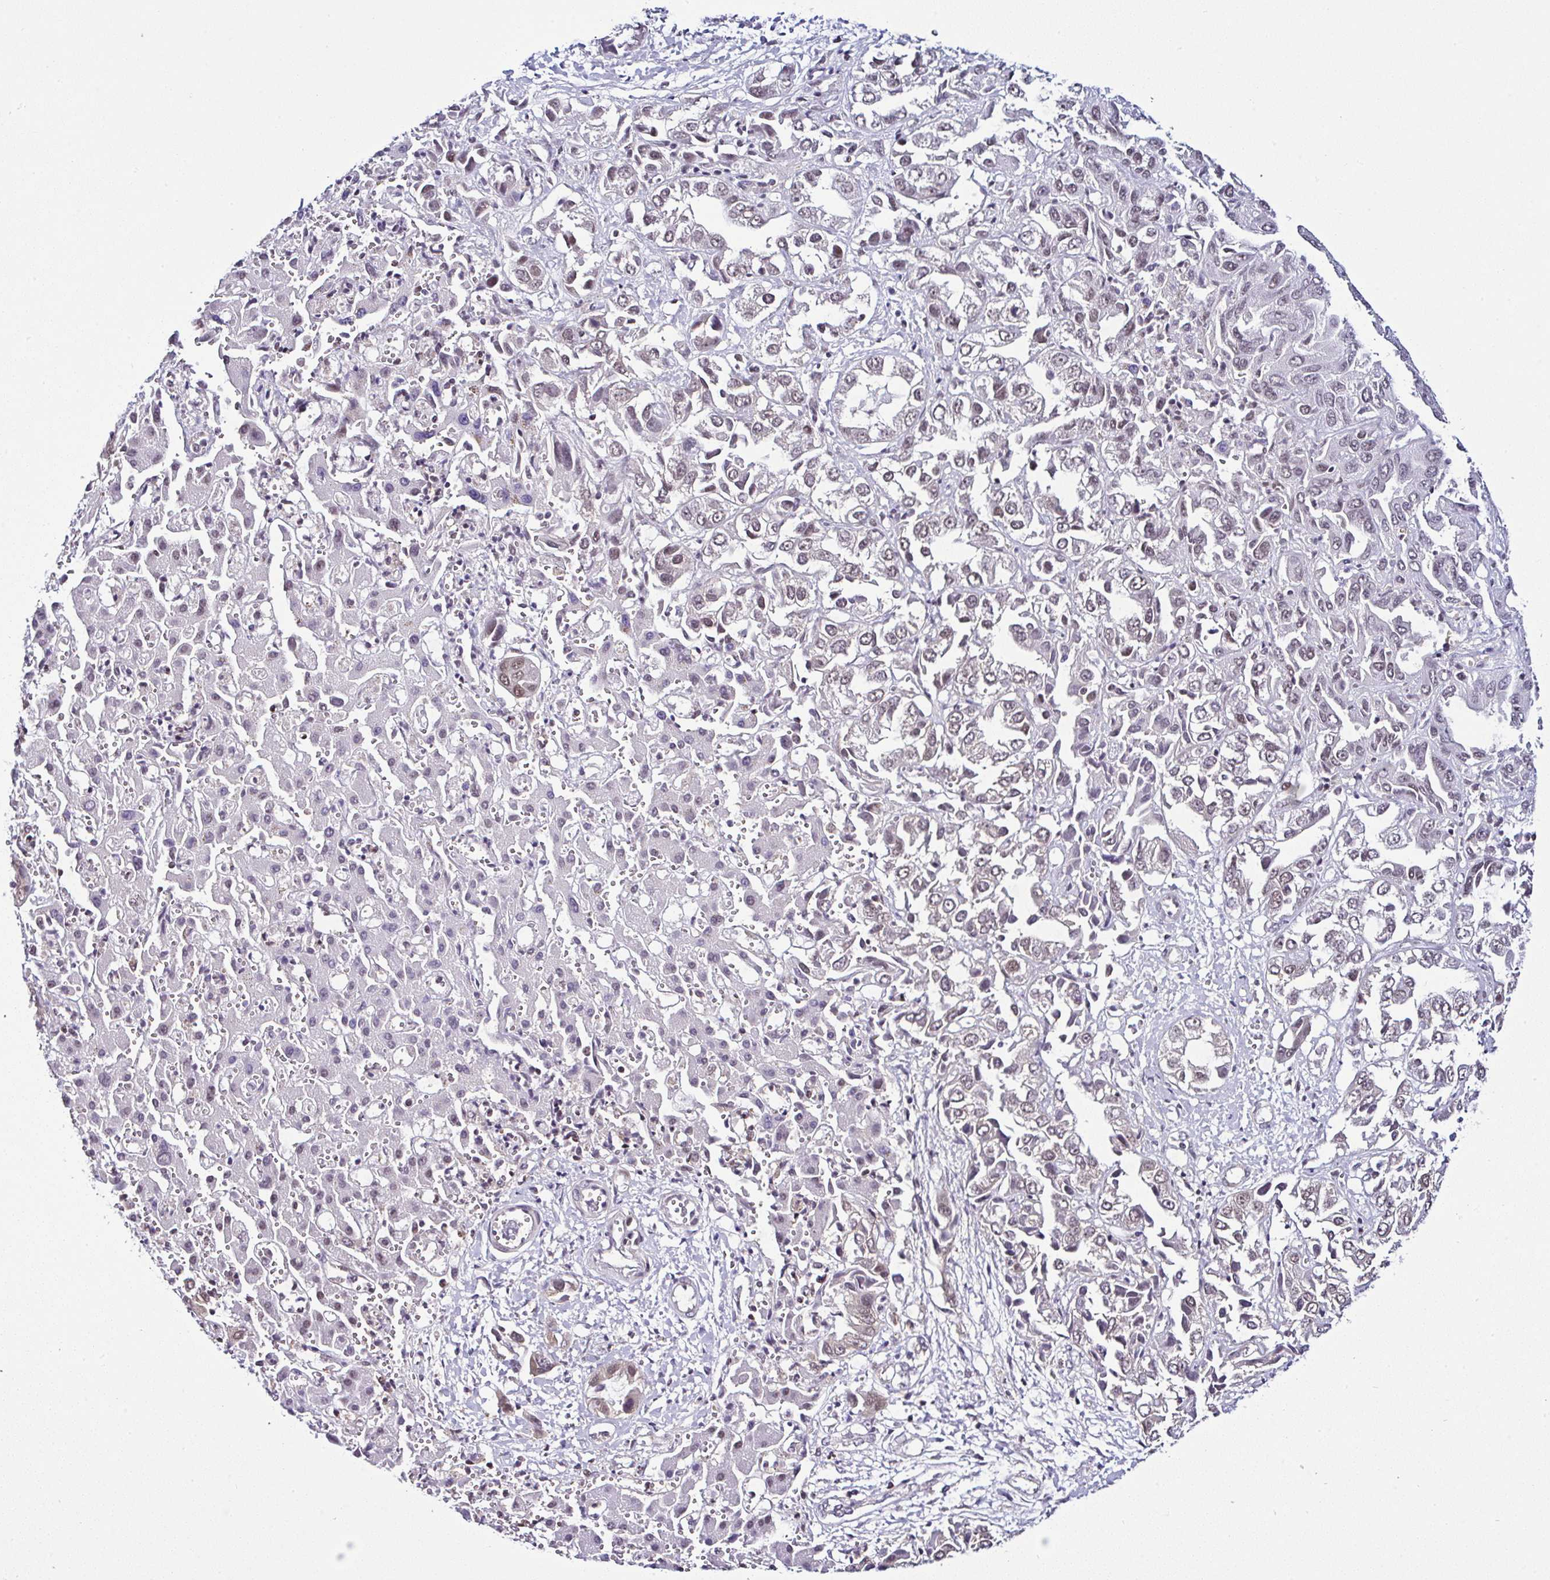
{"staining": {"intensity": "weak", "quantity": ">75%", "location": "nuclear"}, "tissue": "liver cancer", "cell_type": "Tumor cells", "image_type": "cancer", "snomed": [{"axis": "morphology", "description": "Cholangiocarcinoma"}, {"axis": "topography", "description": "Liver"}], "caption": "Liver cholangiocarcinoma was stained to show a protein in brown. There is low levels of weak nuclear expression in approximately >75% of tumor cells. The protein of interest is shown in brown color, while the nuclei are stained blue.", "gene": "DR1", "patient": {"sex": "female", "age": 52}}